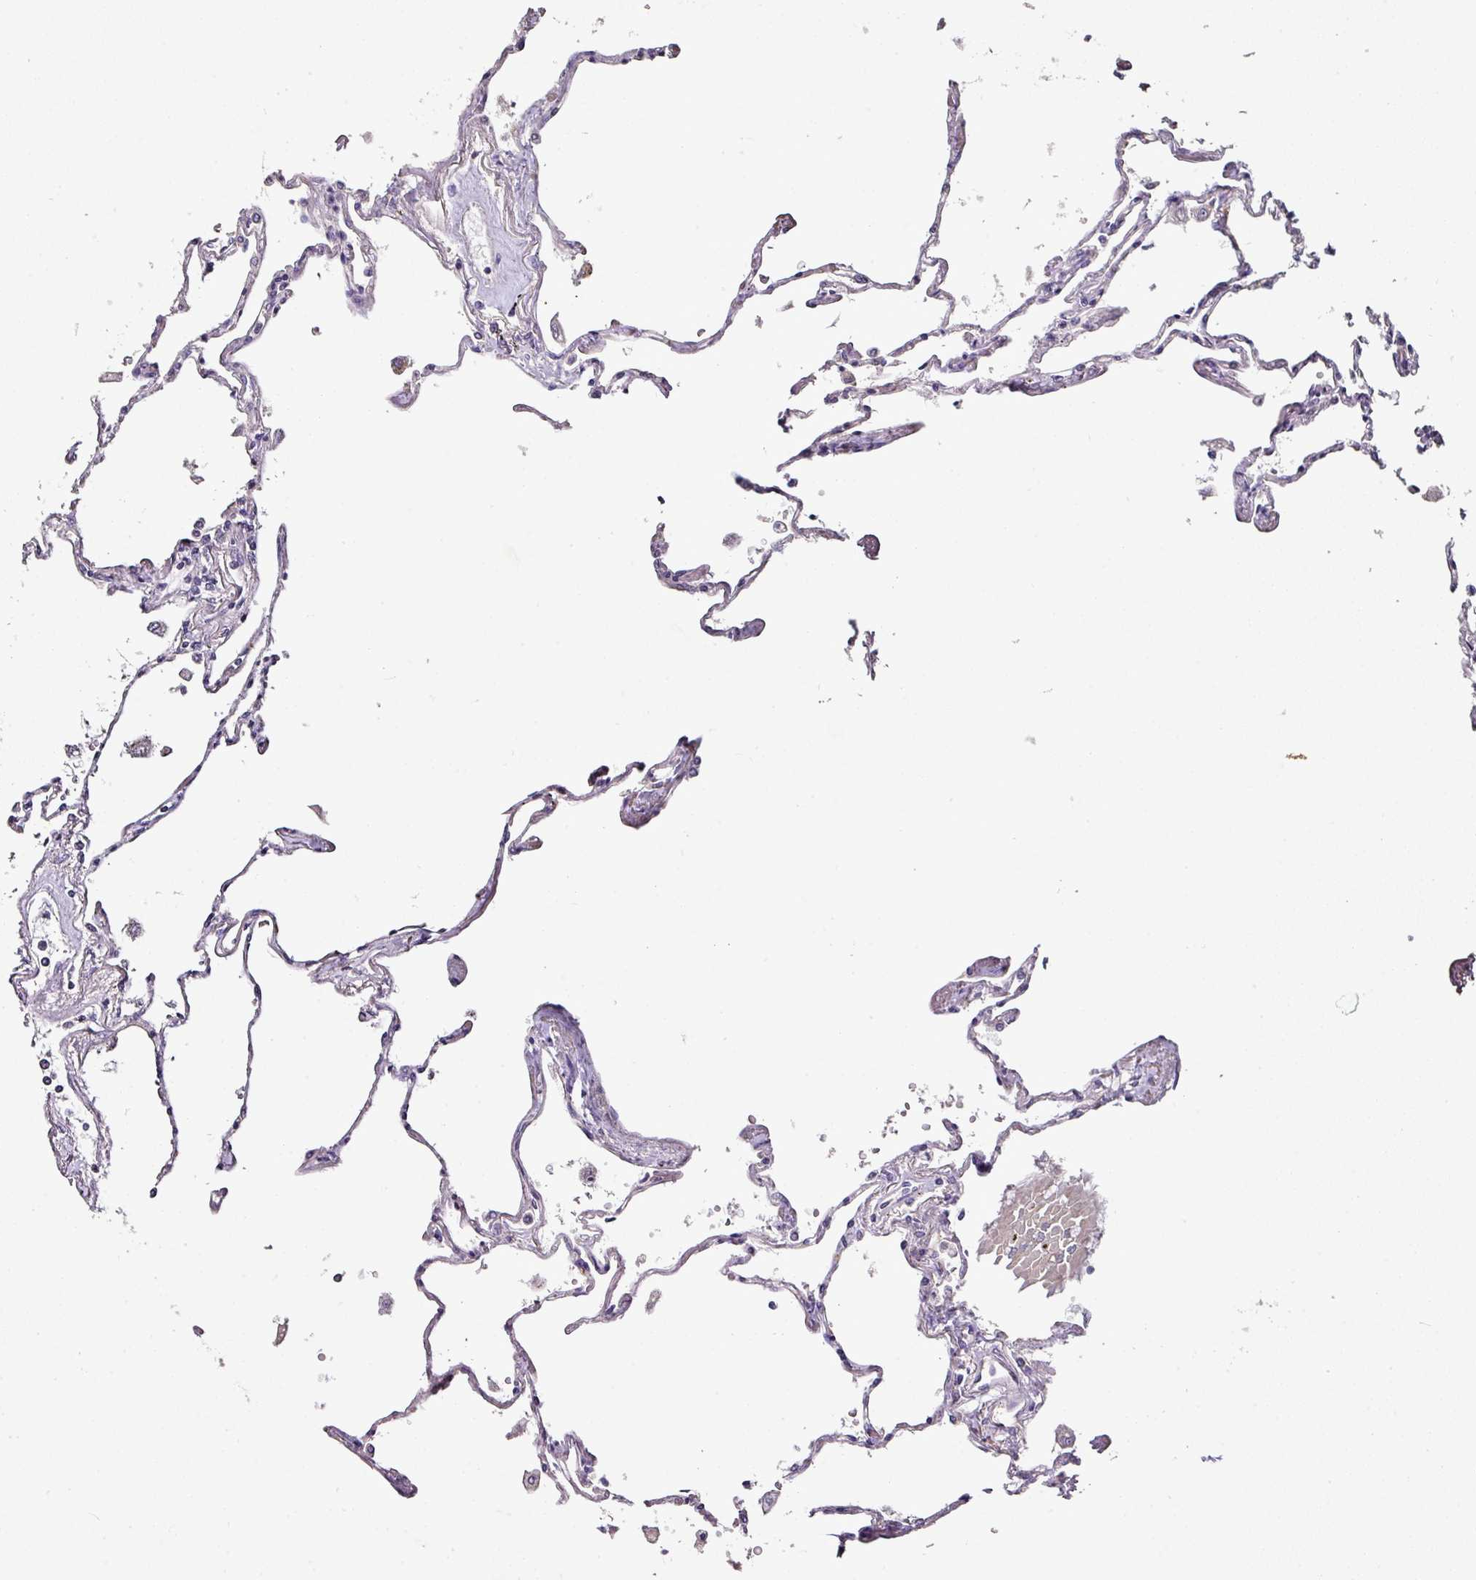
{"staining": {"intensity": "negative", "quantity": "none", "location": "none"}, "tissue": "lung", "cell_type": "Alveolar cells", "image_type": "normal", "snomed": [{"axis": "morphology", "description": "Normal tissue, NOS"}, {"axis": "topography", "description": "Lung"}], "caption": "This is an immunohistochemistry (IHC) image of benign human lung. There is no staining in alveolar cells.", "gene": "SKIC2", "patient": {"sex": "female", "age": 67}}